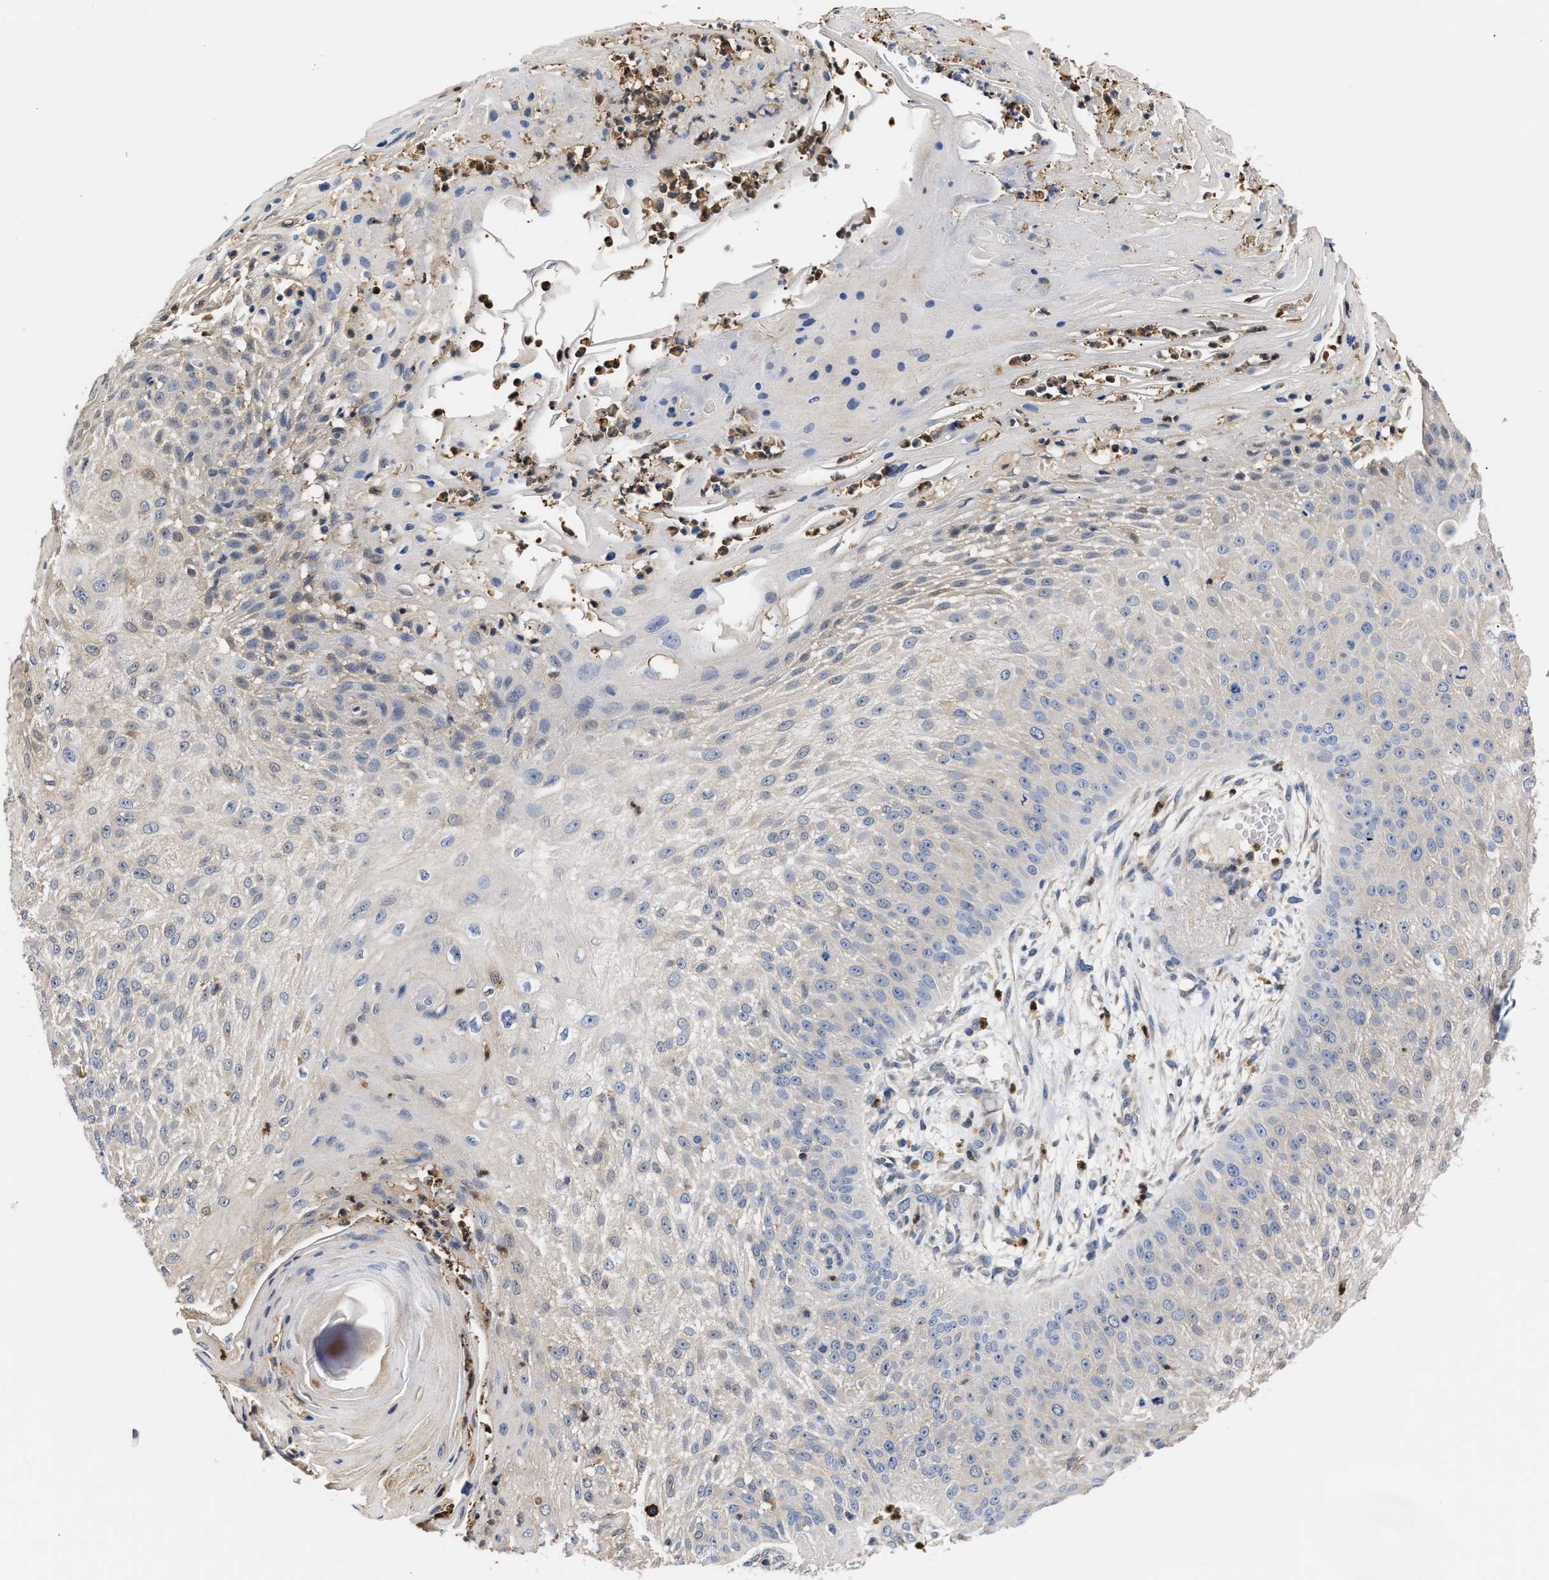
{"staining": {"intensity": "negative", "quantity": "none", "location": "none"}, "tissue": "skin cancer", "cell_type": "Tumor cells", "image_type": "cancer", "snomed": [{"axis": "morphology", "description": "Squamous cell carcinoma, NOS"}, {"axis": "topography", "description": "Skin"}], "caption": "Immunohistochemistry of squamous cell carcinoma (skin) demonstrates no positivity in tumor cells. The staining is performed using DAB brown chromogen with nuclei counter-stained in using hematoxylin.", "gene": "KLHDC1", "patient": {"sex": "female", "age": 80}}